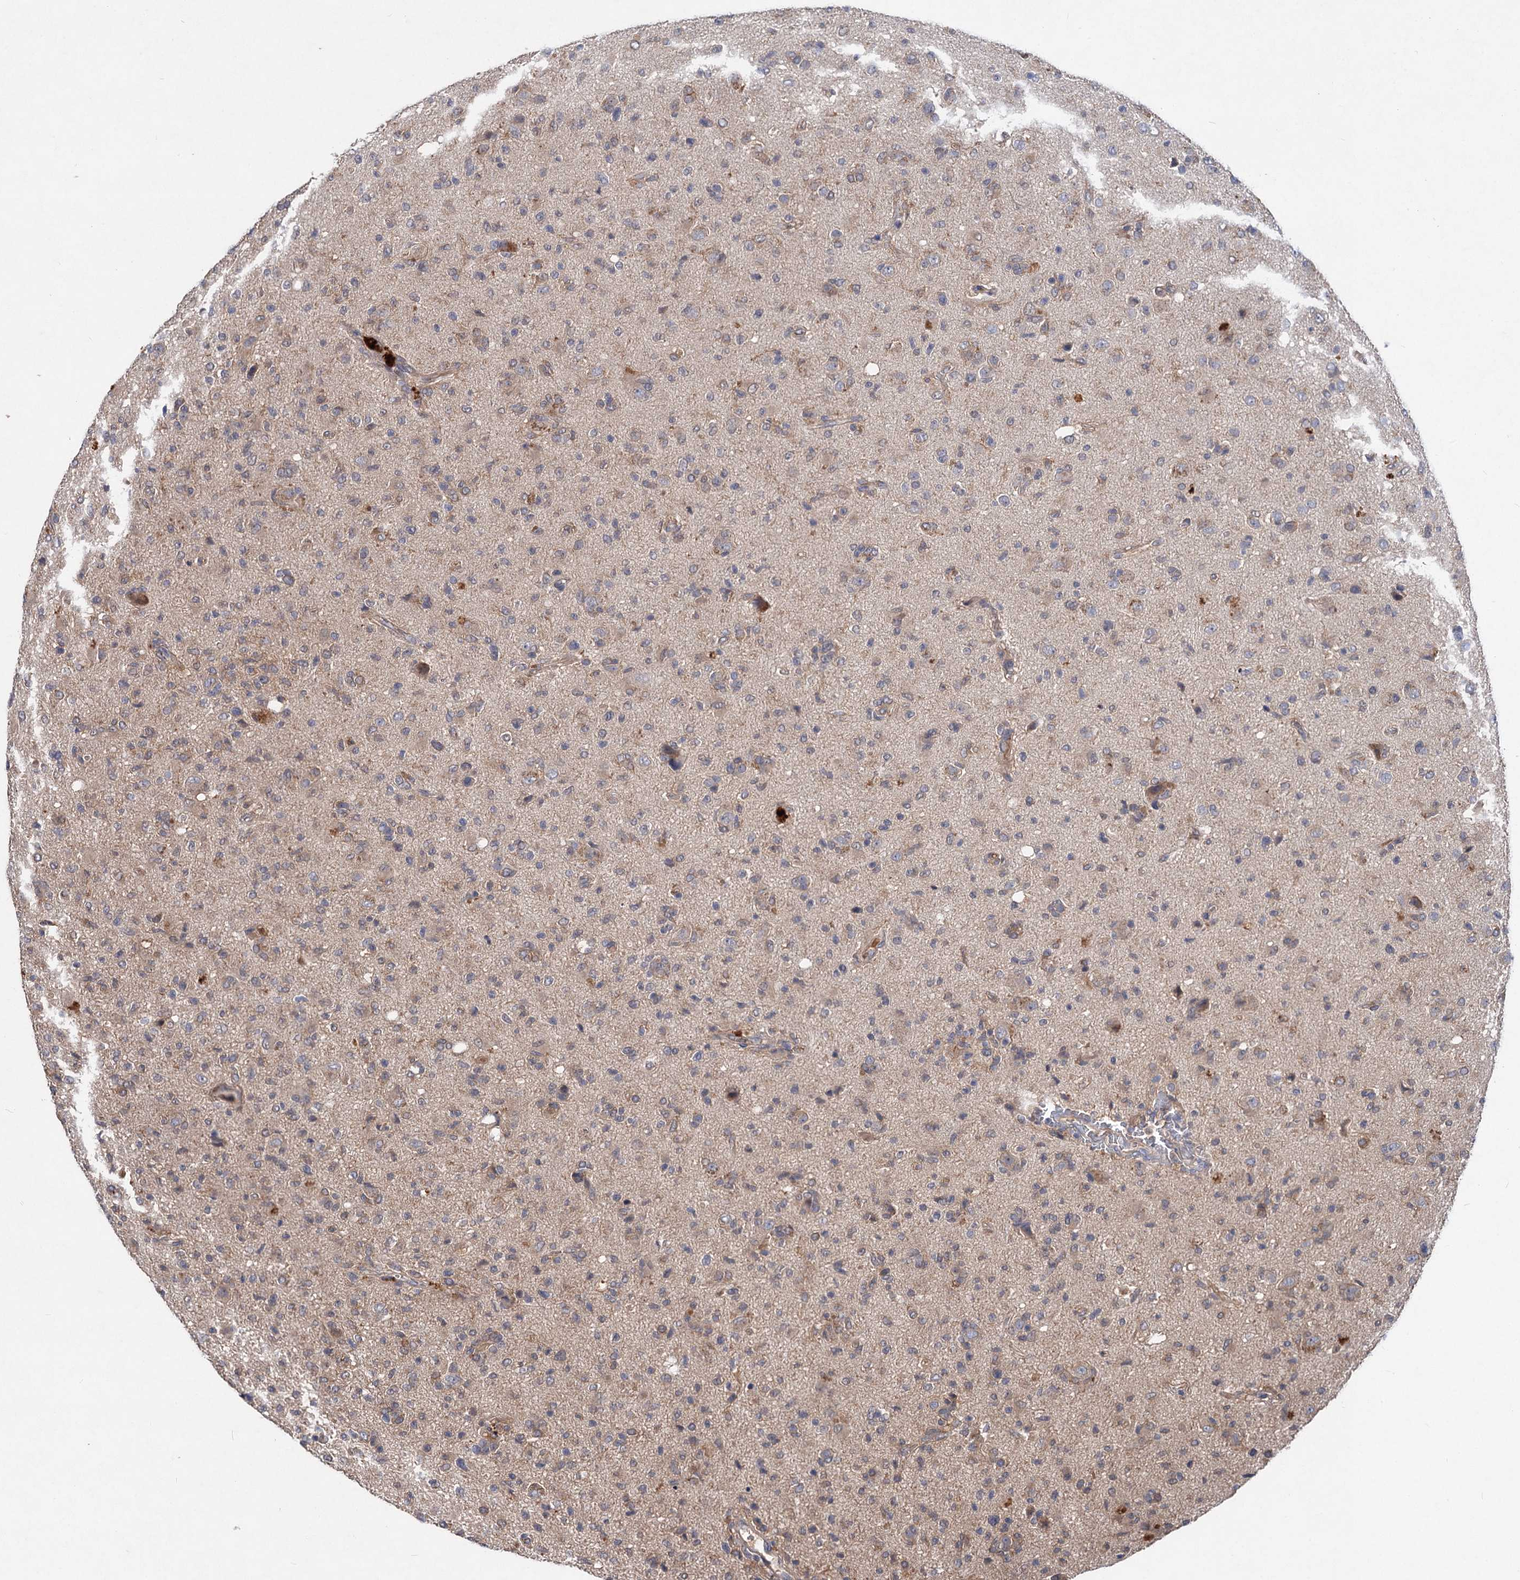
{"staining": {"intensity": "weak", "quantity": "25%-75%", "location": "cytoplasmic/membranous"}, "tissue": "glioma", "cell_type": "Tumor cells", "image_type": "cancer", "snomed": [{"axis": "morphology", "description": "Glioma, malignant, High grade"}, {"axis": "topography", "description": "Brain"}], "caption": "High-grade glioma (malignant) was stained to show a protein in brown. There is low levels of weak cytoplasmic/membranous positivity in approximately 25%-75% of tumor cells. The staining is performed using DAB brown chromogen to label protein expression. The nuclei are counter-stained blue using hematoxylin.", "gene": "NUDCD2", "patient": {"sex": "female", "age": 57}}